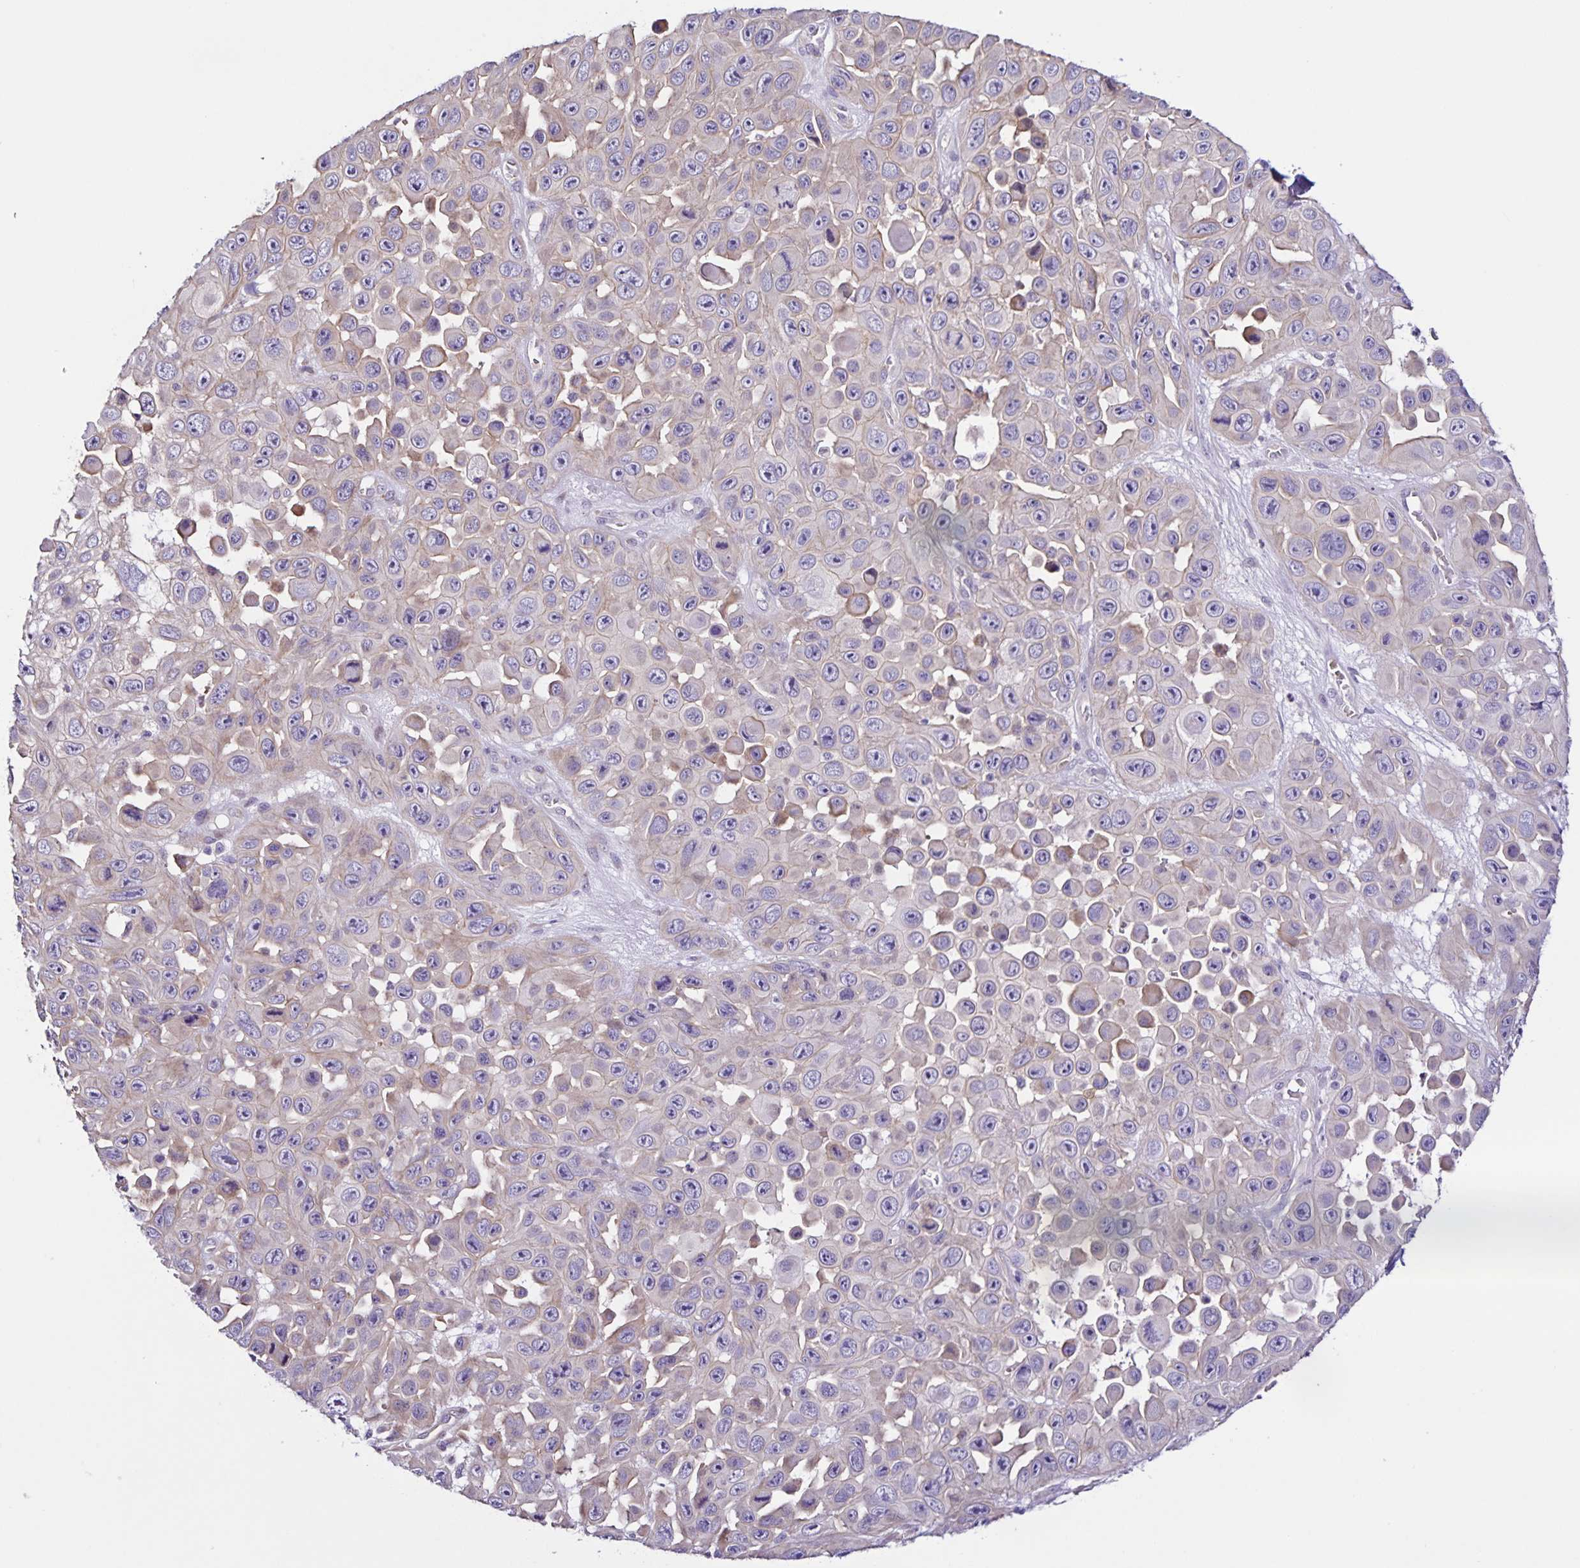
{"staining": {"intensity": "weak", "quantity": "<25%", "location": "cytoplasmic/membranous"}, "tissue": "skin cancer", "cell_type": "Tumor cells", "image_type": "cancer", "snomed": [{"axis": "morphology", "description": "Squamous cell carcinoma, NOS"}, {"axis": "topography", "description": "Skin"}], "caption": "An immunohistochemistry photomicrograph of squamous cell carcinoma (skin) is shown. There is no staining in tumor cells of squamous cell carcinoma (skin).", "gene": "RNFT2", "patient": {"sex": "male", "age": 81}}